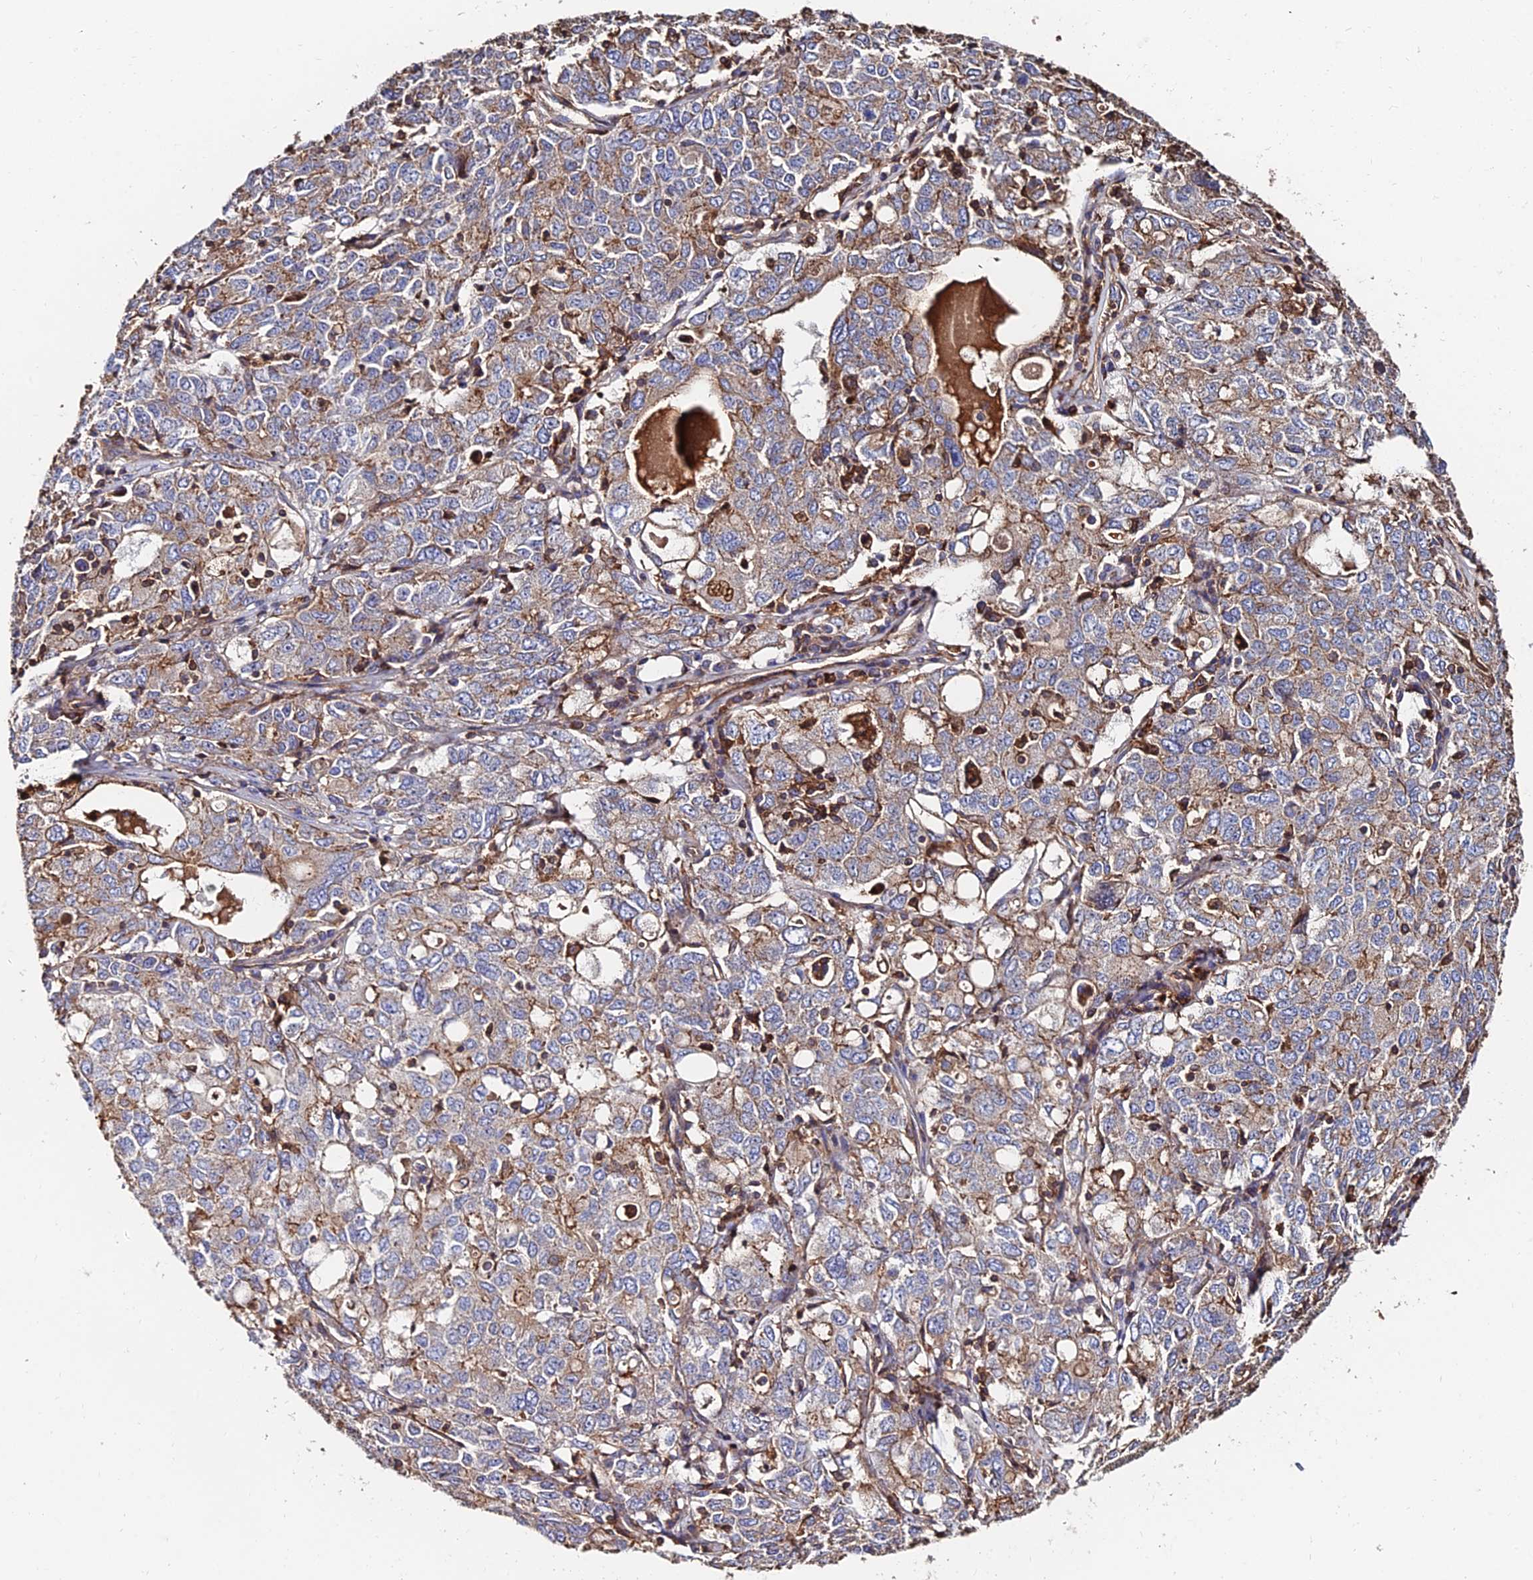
{"staining": {"intensity": "weak", "quantity": "<25%", "location": "cytoplasmic/membranous"}, "tissue": "ovarian cancer", "cell_type": "Tumor cells", "image_type": "cancer", "snomed": [{"axis": "morphology", "description": "Carcinoma, endometroid"}, {"axis": "topography", "description": "Ovary"}], "caption": "Immunohistochemistry of ovarian endometroid carcinoma shows no staining in tumor cells.", "gene": "EXT1", "patient": {"sex": "female", "age": 62}}